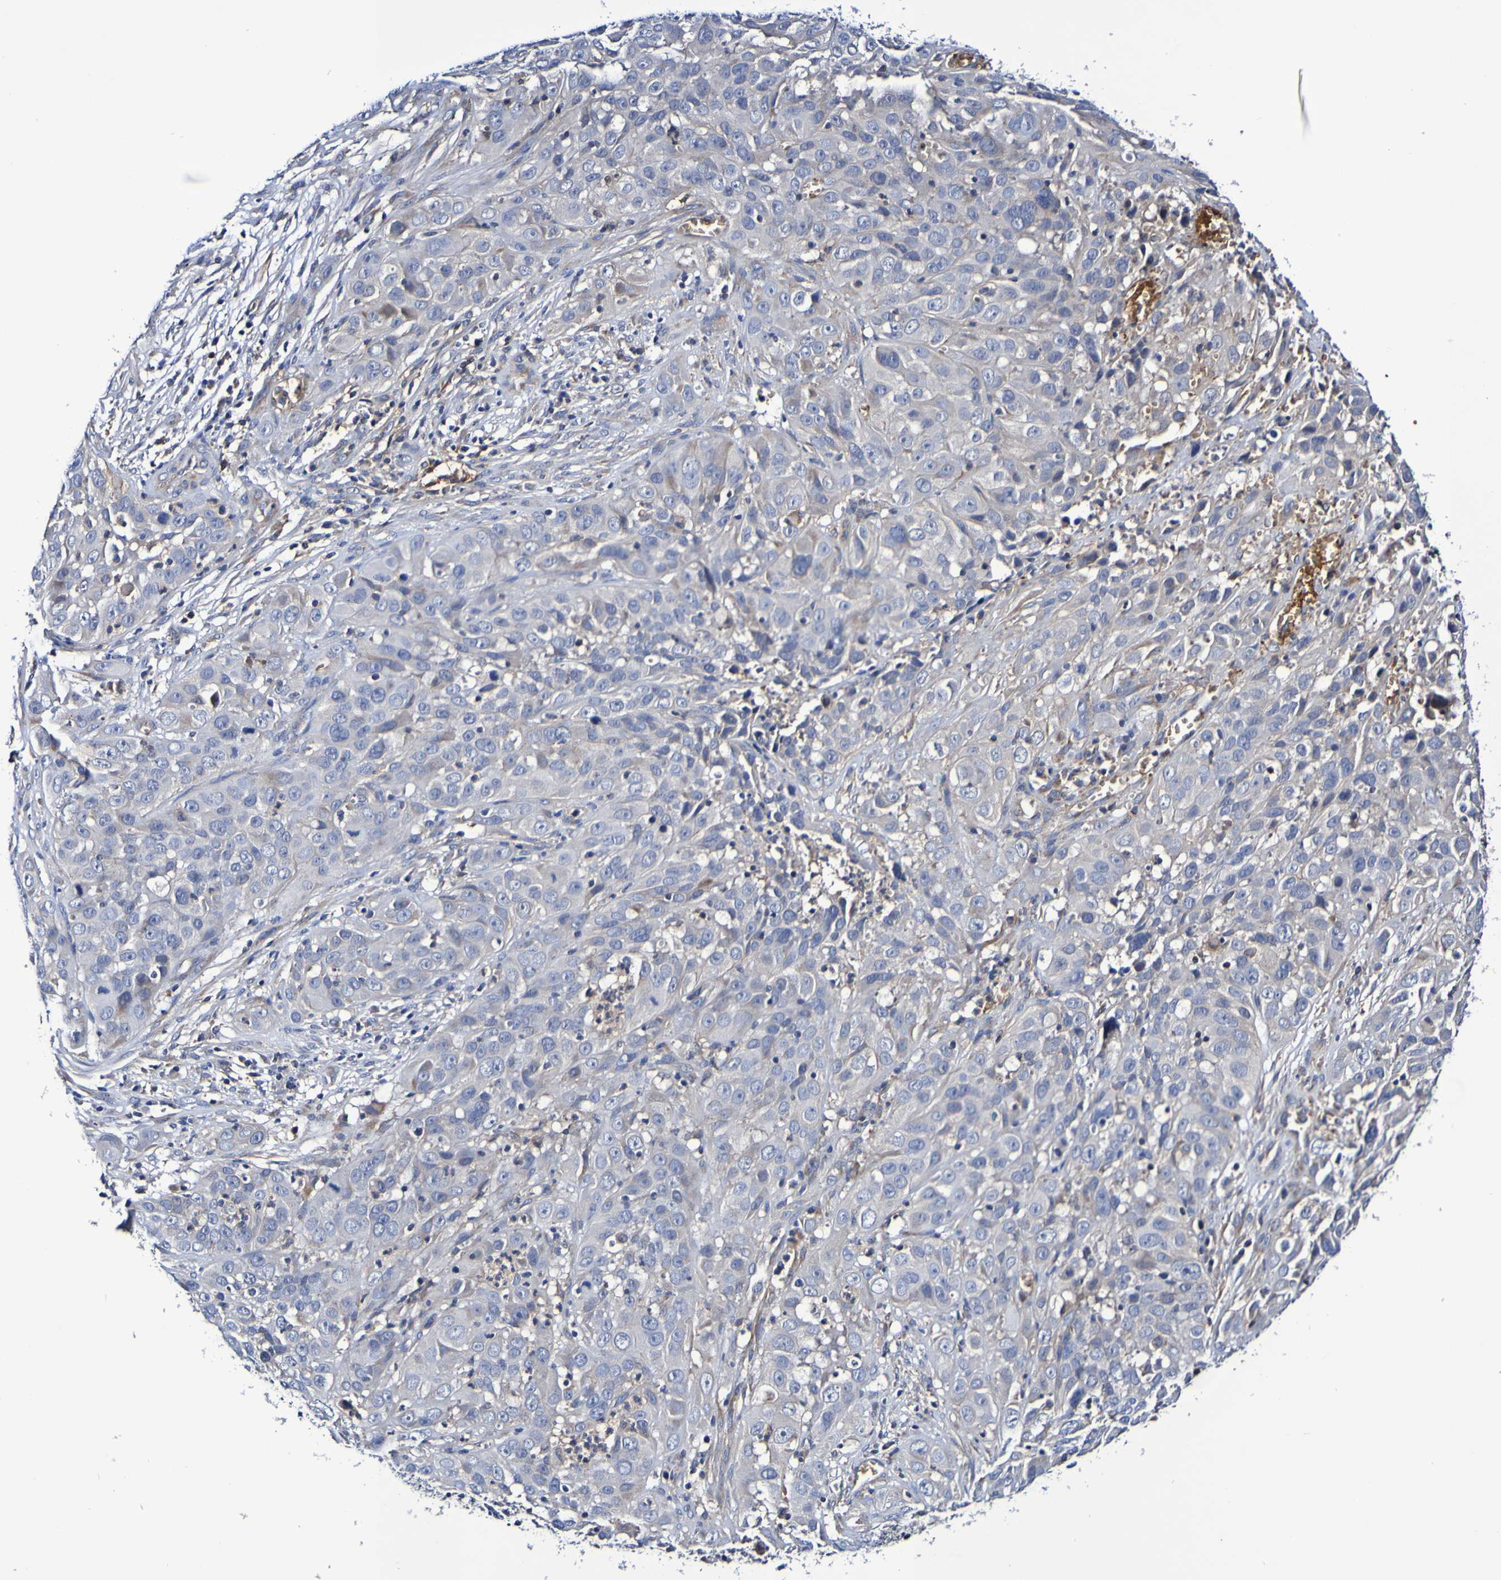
{"staining": {"intensity": "negative", "quantity": "none", "location": "none"}, "tissue": "cervical cancer", "cell_type": "Tumor cells", "image_type": "cancer", "snomed": [{"axis": "morphology", "description": "Squamous cell carcinoma, NOS"}, {"axis": "topography", "description": "Cervix"}], "caption": "Tumor cells show no significant staining in cervical squamous cell carcinoma.", "gene": "WNT4", "patient": {"sex": "female", "age": 32}}